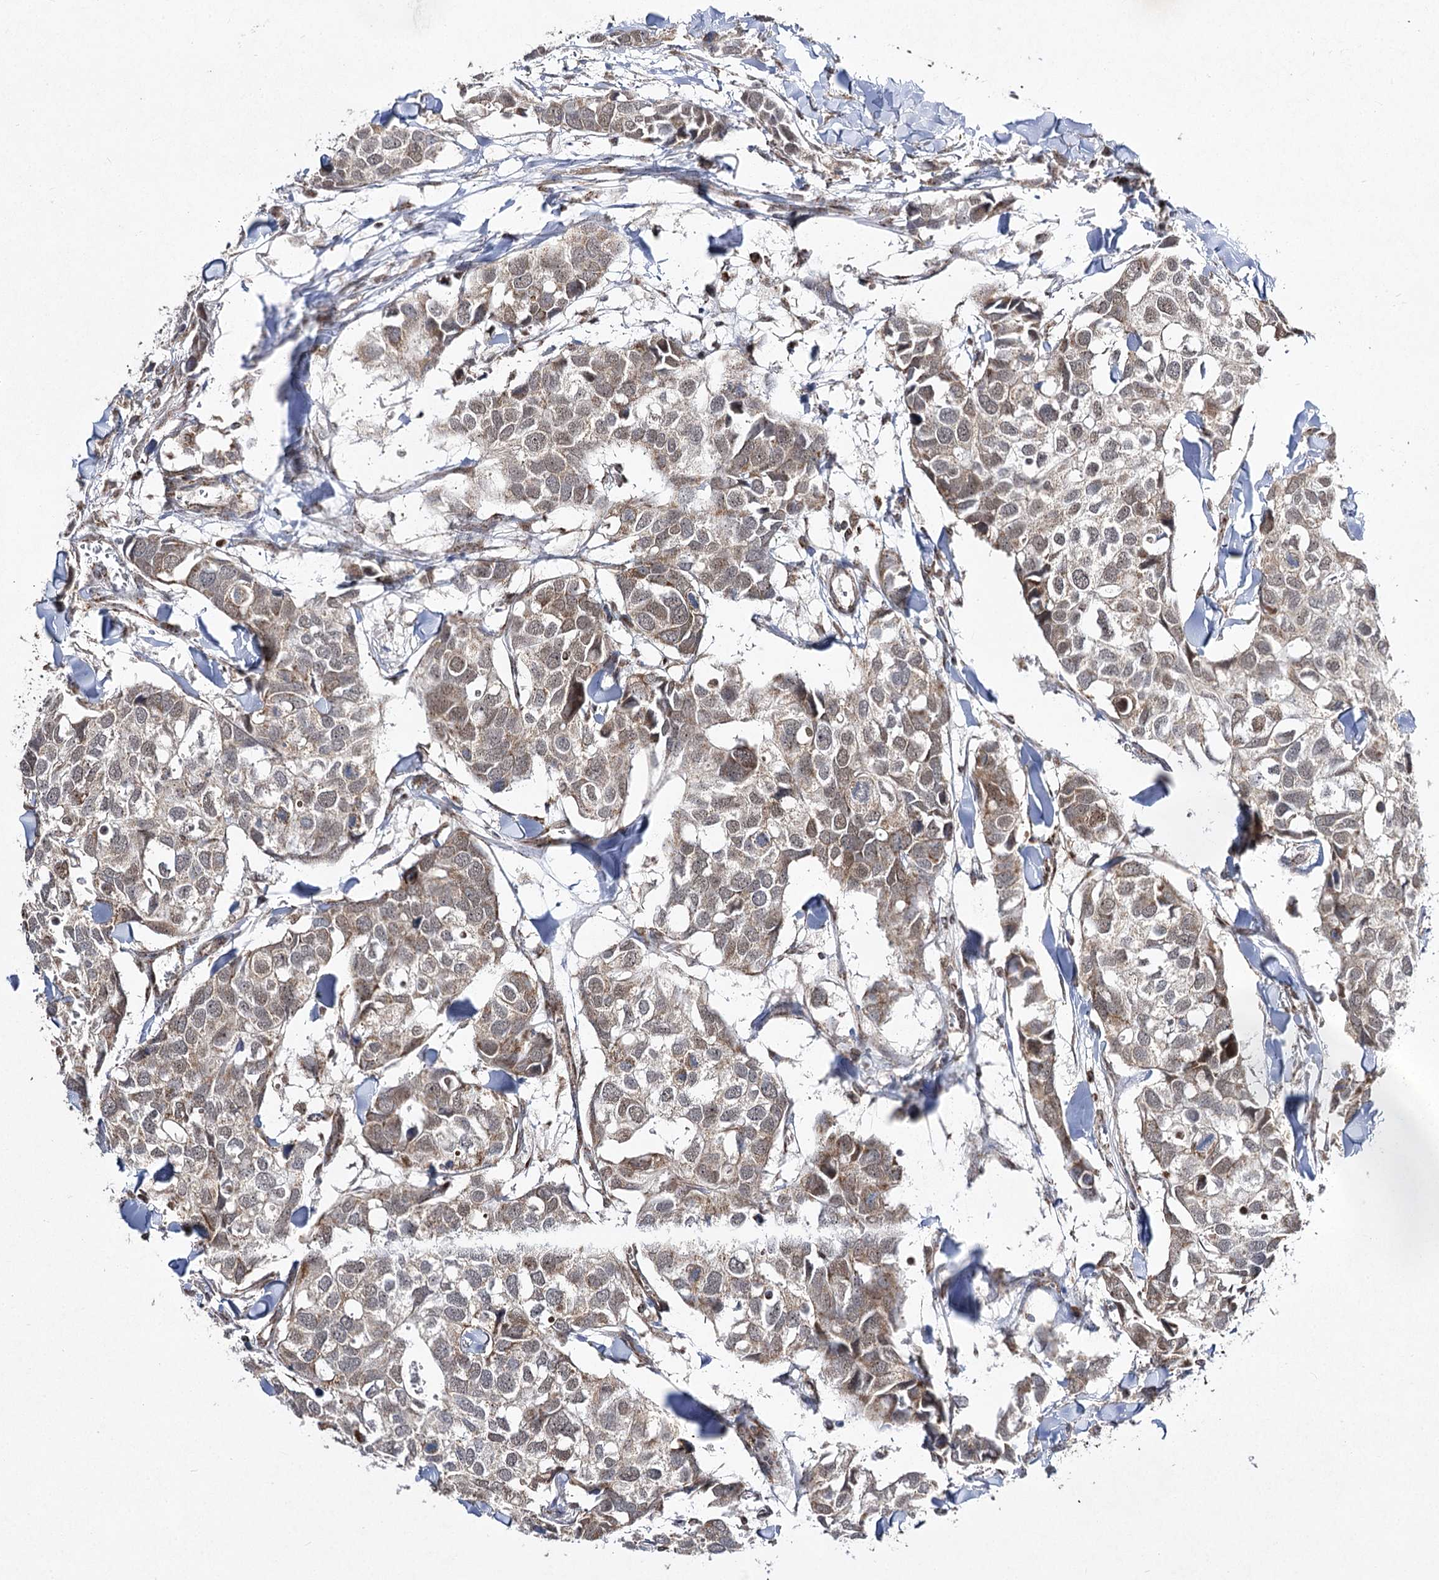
{"staining": {"intensity": "moderate", "quantity": ">75%", "location": "nuclear"}, "tissue": "breast cancer", "cell_type": "Tumor cells", "image_type": "cancer", "snomed": [{"axis": "morphology", "description": "Duct carcinoma"}, {"axis": "topography", "description": "Breast"}], "caption": "A brown stain shows moderate nuclear positivity of a protein in human breast cancer tumor cells. Using DAB (brown) and hematoxylin (blue) stains, captured at high magnification using brightfield microscopy.", "gene": "SLC4A1AP", "patient": {"sex": "female", "age": 83}}